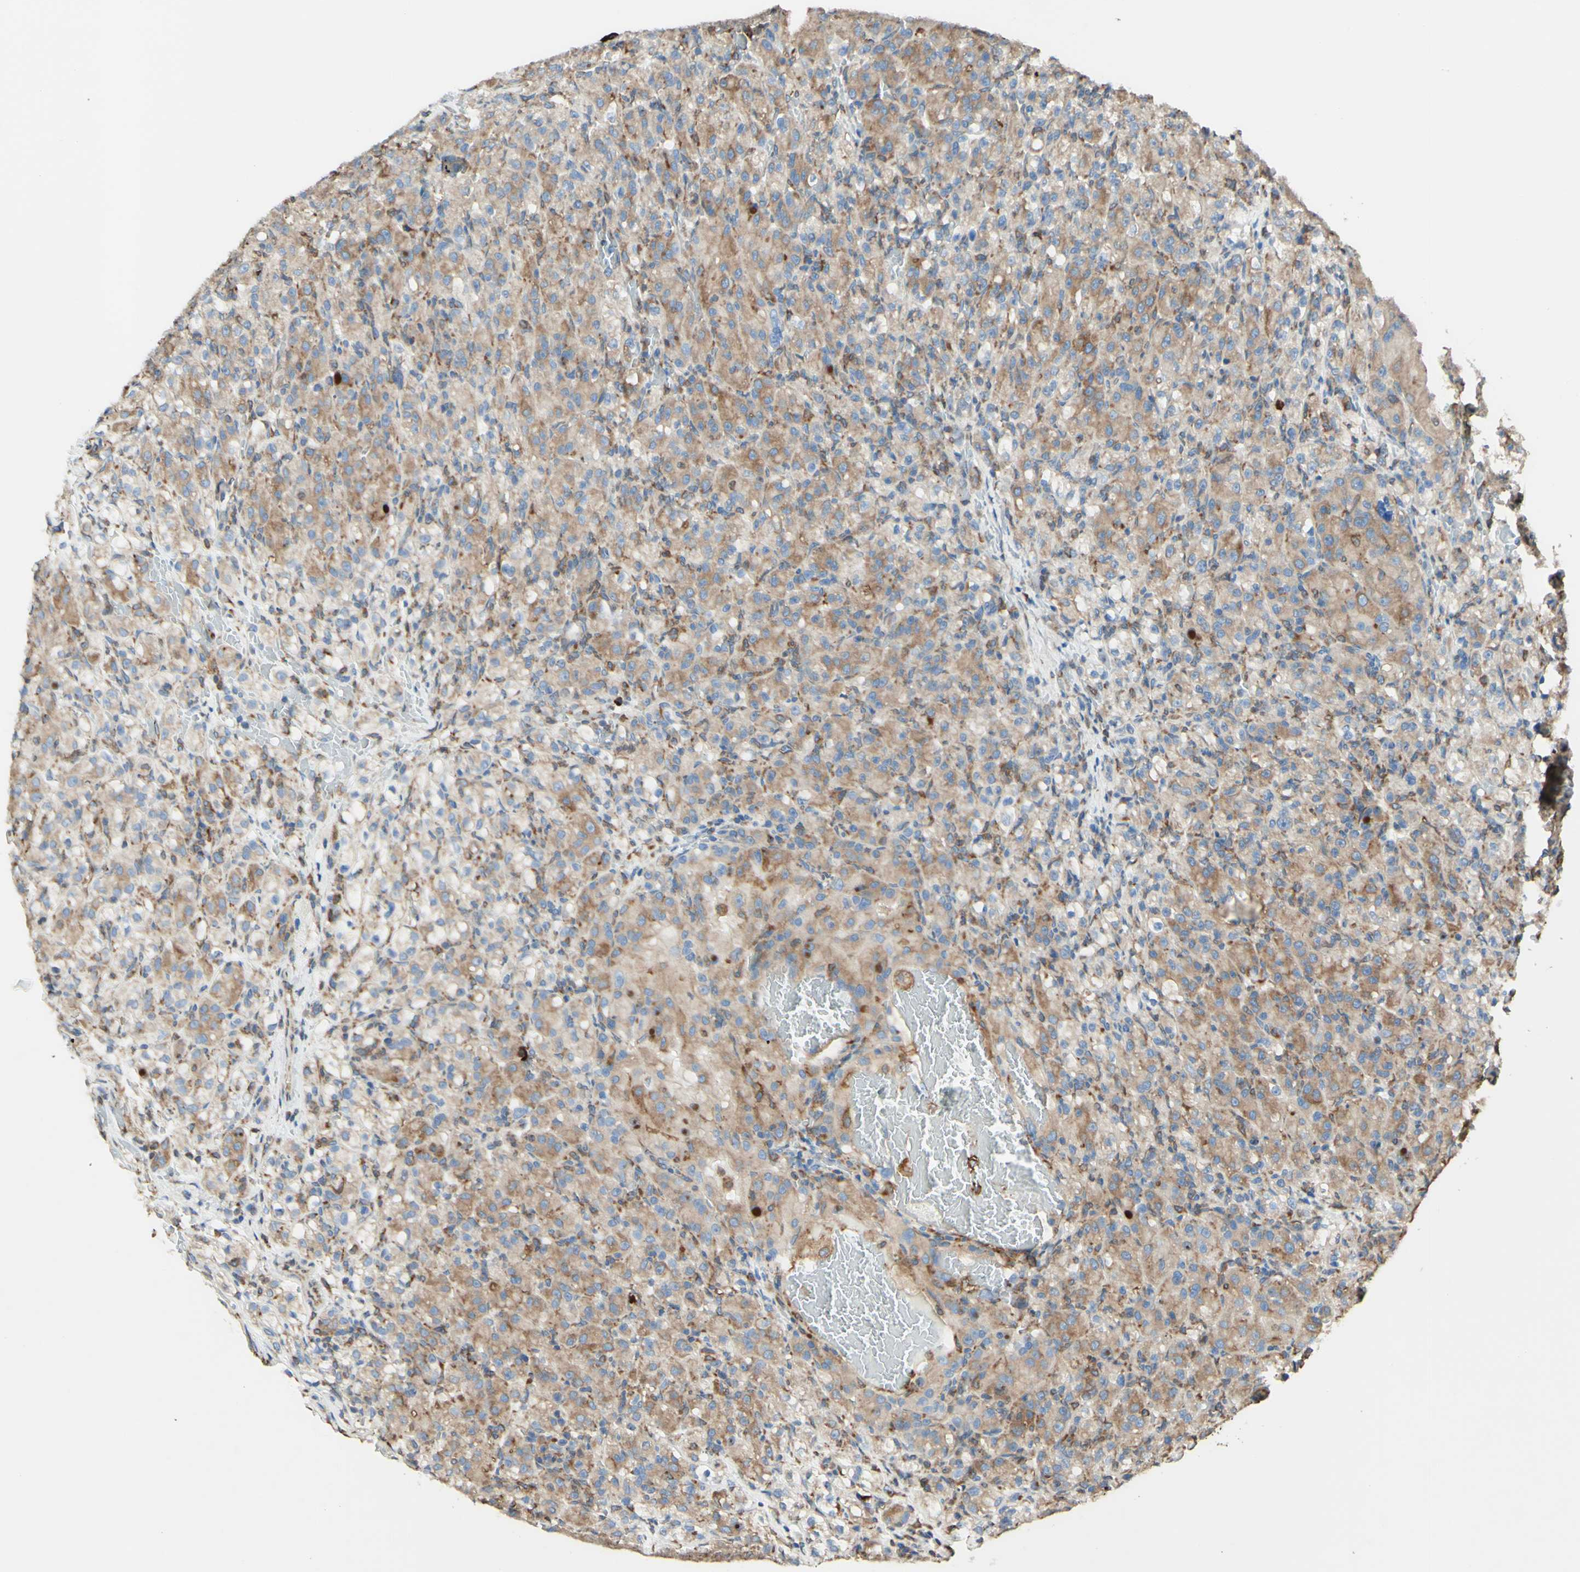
{"staining": {"intensity": "moderate", "quantity": ">75%", "location": "cytoplasmic/membranous"}, "tissue": "renal cancer", "cell_type": "Tumor cells", "image_type": "cancer", "snomed": [{"axis": "morphology", "description": "Adenocarcinoma, NOS"}, {"axis": "topography", "description": "Kidney"}], "caption": "An IHC photomicrograph of tumor tissue is shown. Protein staining in brown labels moderate cytoplasmic/membranous positivity in renal cancer (adenocarcinoma) within tumor cells.", "gene": "DNAJB11", "patient": {"sex": "male", "age": 61}}